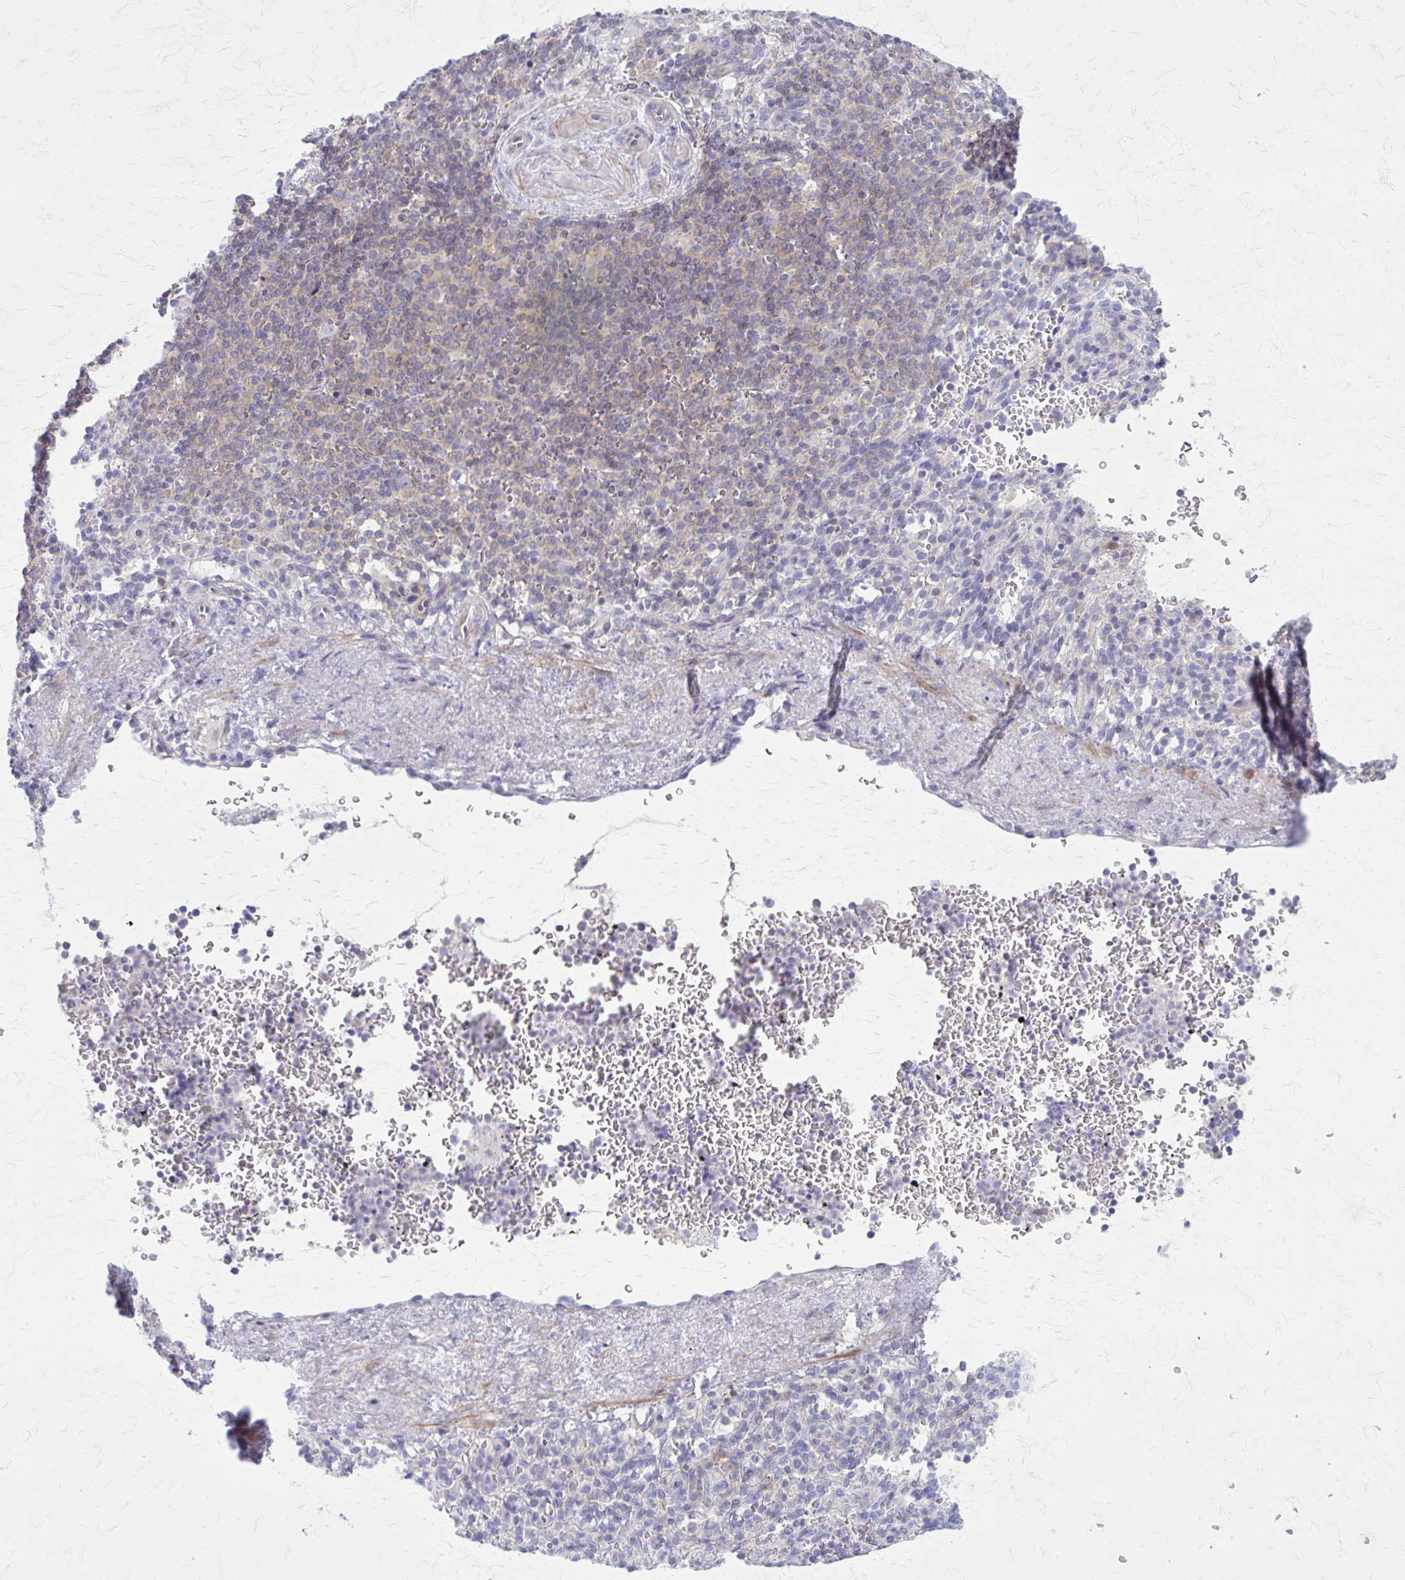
{"staining": {"intensity": "negative", "quantity": "none", "location": "none"}, "tissue": "spleen", "cell_type": "Cells in red pulp", "image_type": "normal", "snomed": [{"axis": "morphology", "description": "Normal tissue, NOS"}, {"axis": "topography", "description": "Spleen"}], "caption": "Micrograph shows no significant protein expression in cells in red pulp of normal spleen. Nuclei are stained in blue.", "gene": "PITPNM1", "patient": {"sex": "female", "age": 74}}